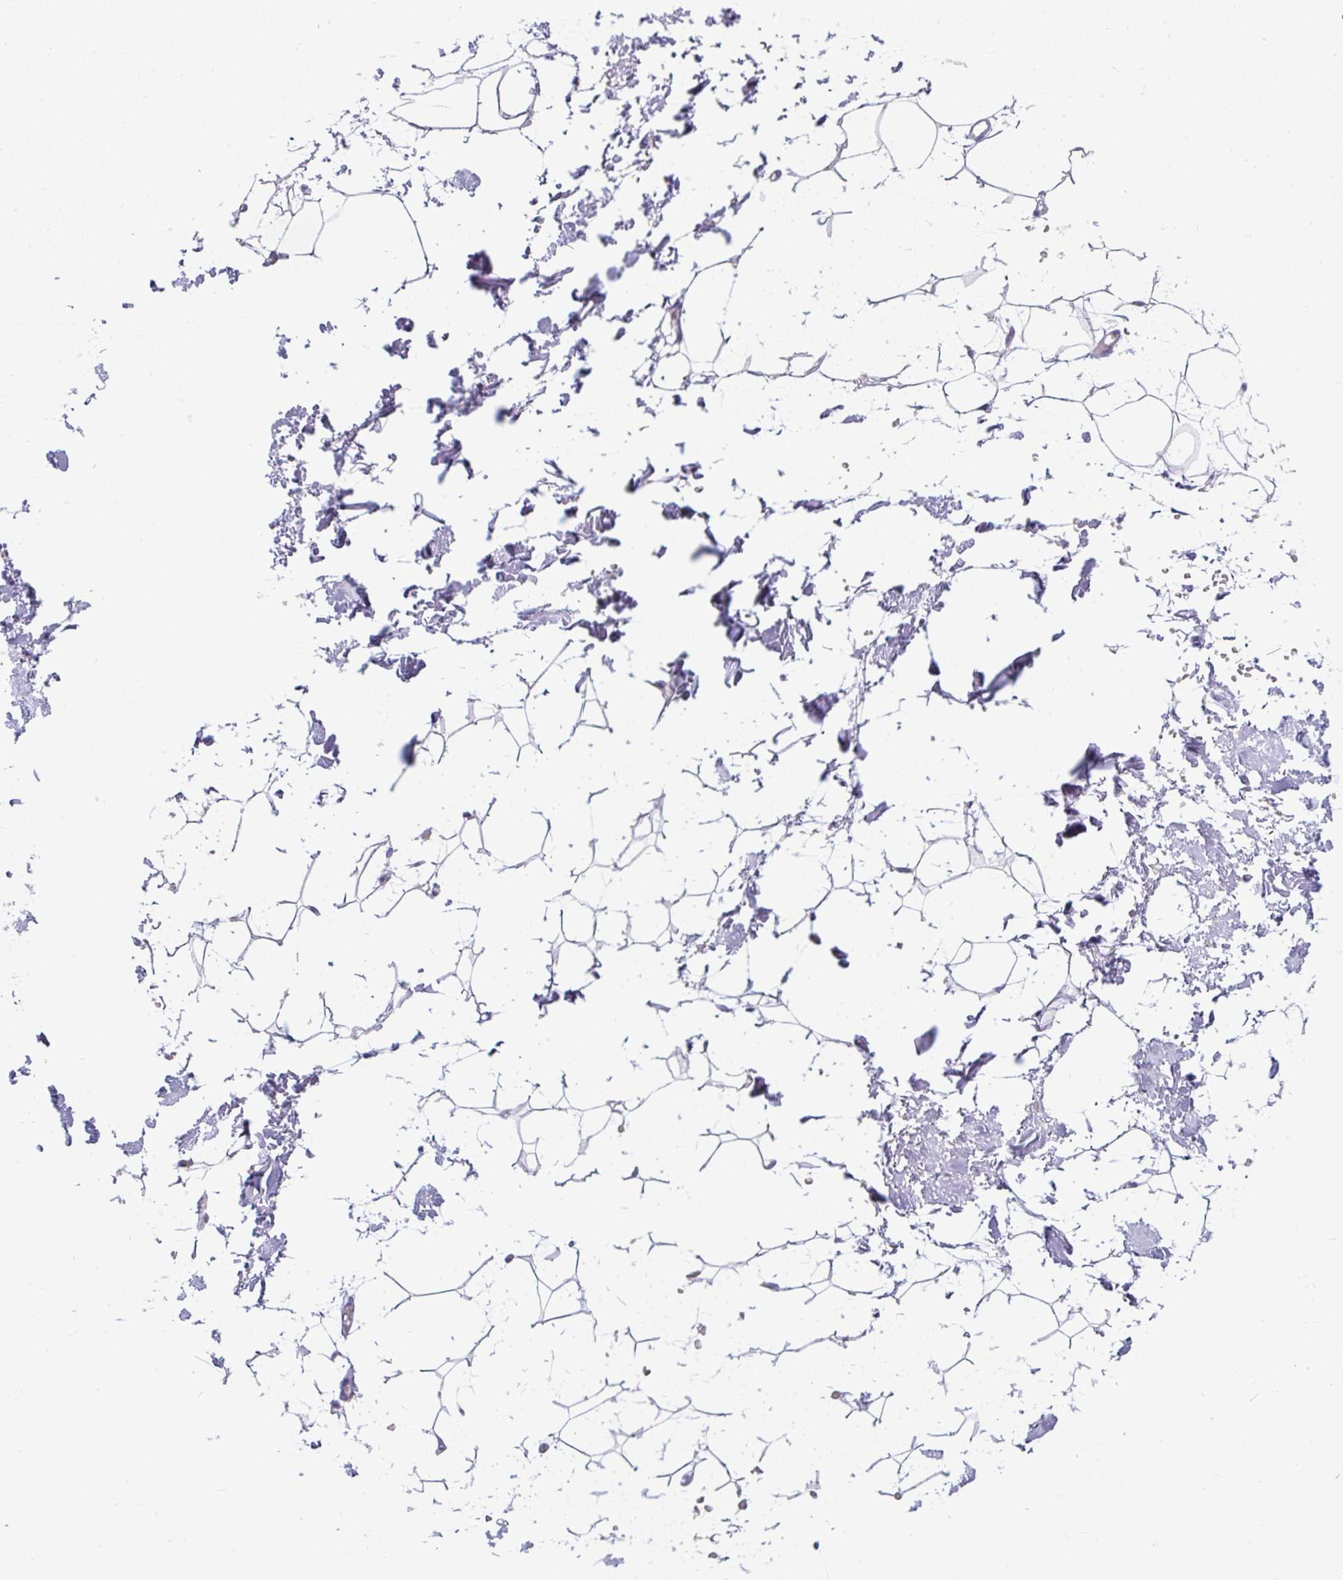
{"staining": {"intensity": "negative", "quantity": "none", "location": "none"}, "tissue": "adipose tissue", "cell_type": "Adipocytes", "image_type": "normal", "snomed": [{"axis": "morphology", "description": "Normal tissue, NOS"}, {"axis": "topography", "description": "Skin"}, {"axis": "topography", "description": "Peripheral nerve tissue"}], "caption": "Adipose tissue stained for a protein using immunohistochemistry (IHC) reveals no positivity adipocytes.", "gene": "PLCXD2", "patient": {"sex": "female", "age": 56}}